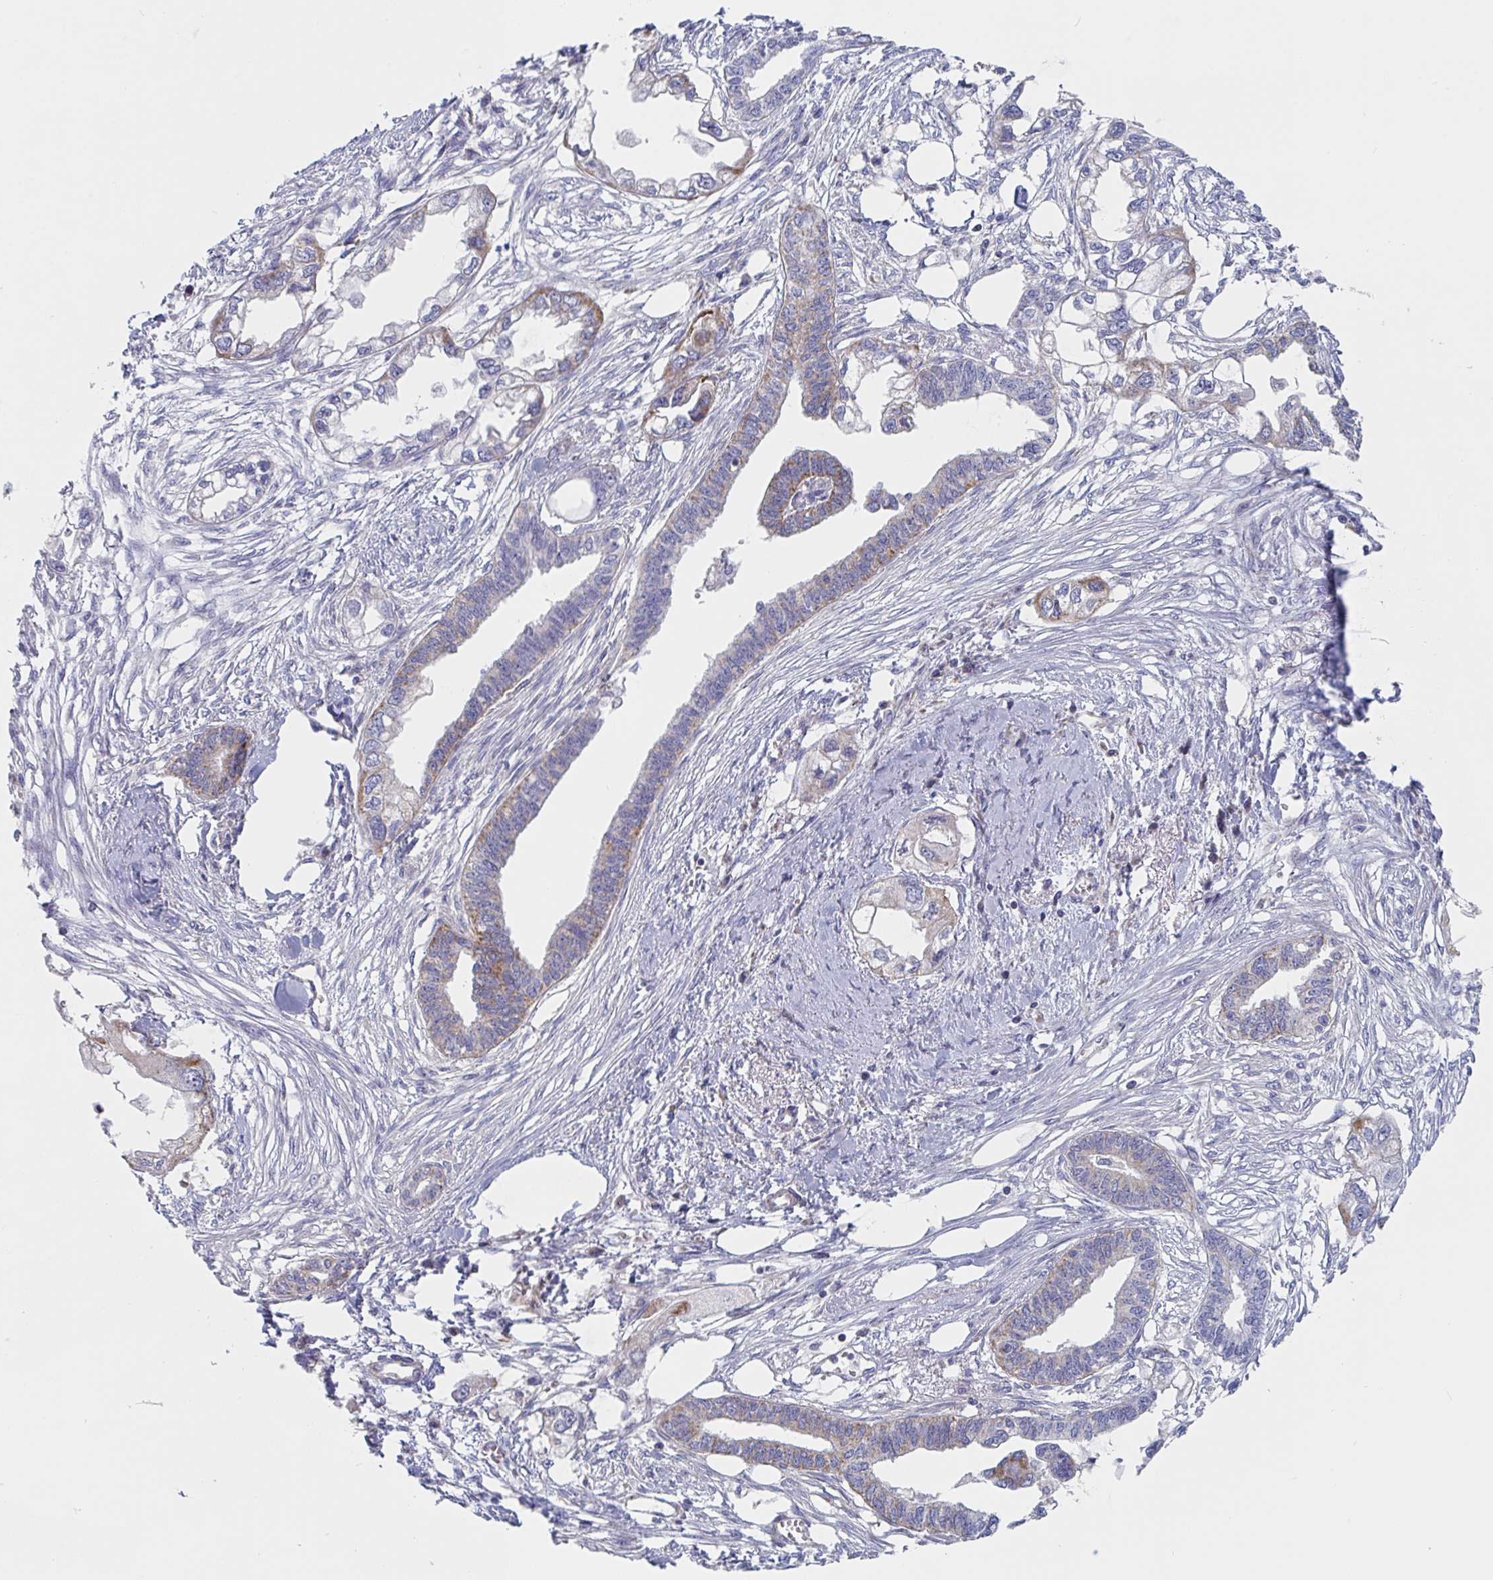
{"staining": {"intensity": "weak", "quantity": "<25%", "location": "cytoplasmic/membranous"}, "tissue": "endometrial cancer", "cell_type": "Tumor cells", "image_type": "cancer", "snomed": [{"axis": "morphology", "description": "Adenocarcinoma, NOS"}, {"axis": "morphology", "description": "Adenocarcinoma, metastatic, NOS"}, {"axis": "topography", "description": "Adipose tissue"}, {"axis": "topography", "description": "Endometrium"}], "caption": "Endometrial adenocarcinoma was stained to show a protein in brown. There is no significant positivity in tumor cells. The staining was performed using DAB to visualize the protein expression in brown, while the nuclei were stained in blue with hematoxylin (Magnification: 20x).", "gene": "MRPL53", "patient": {"sex": "female", "age": 67}}